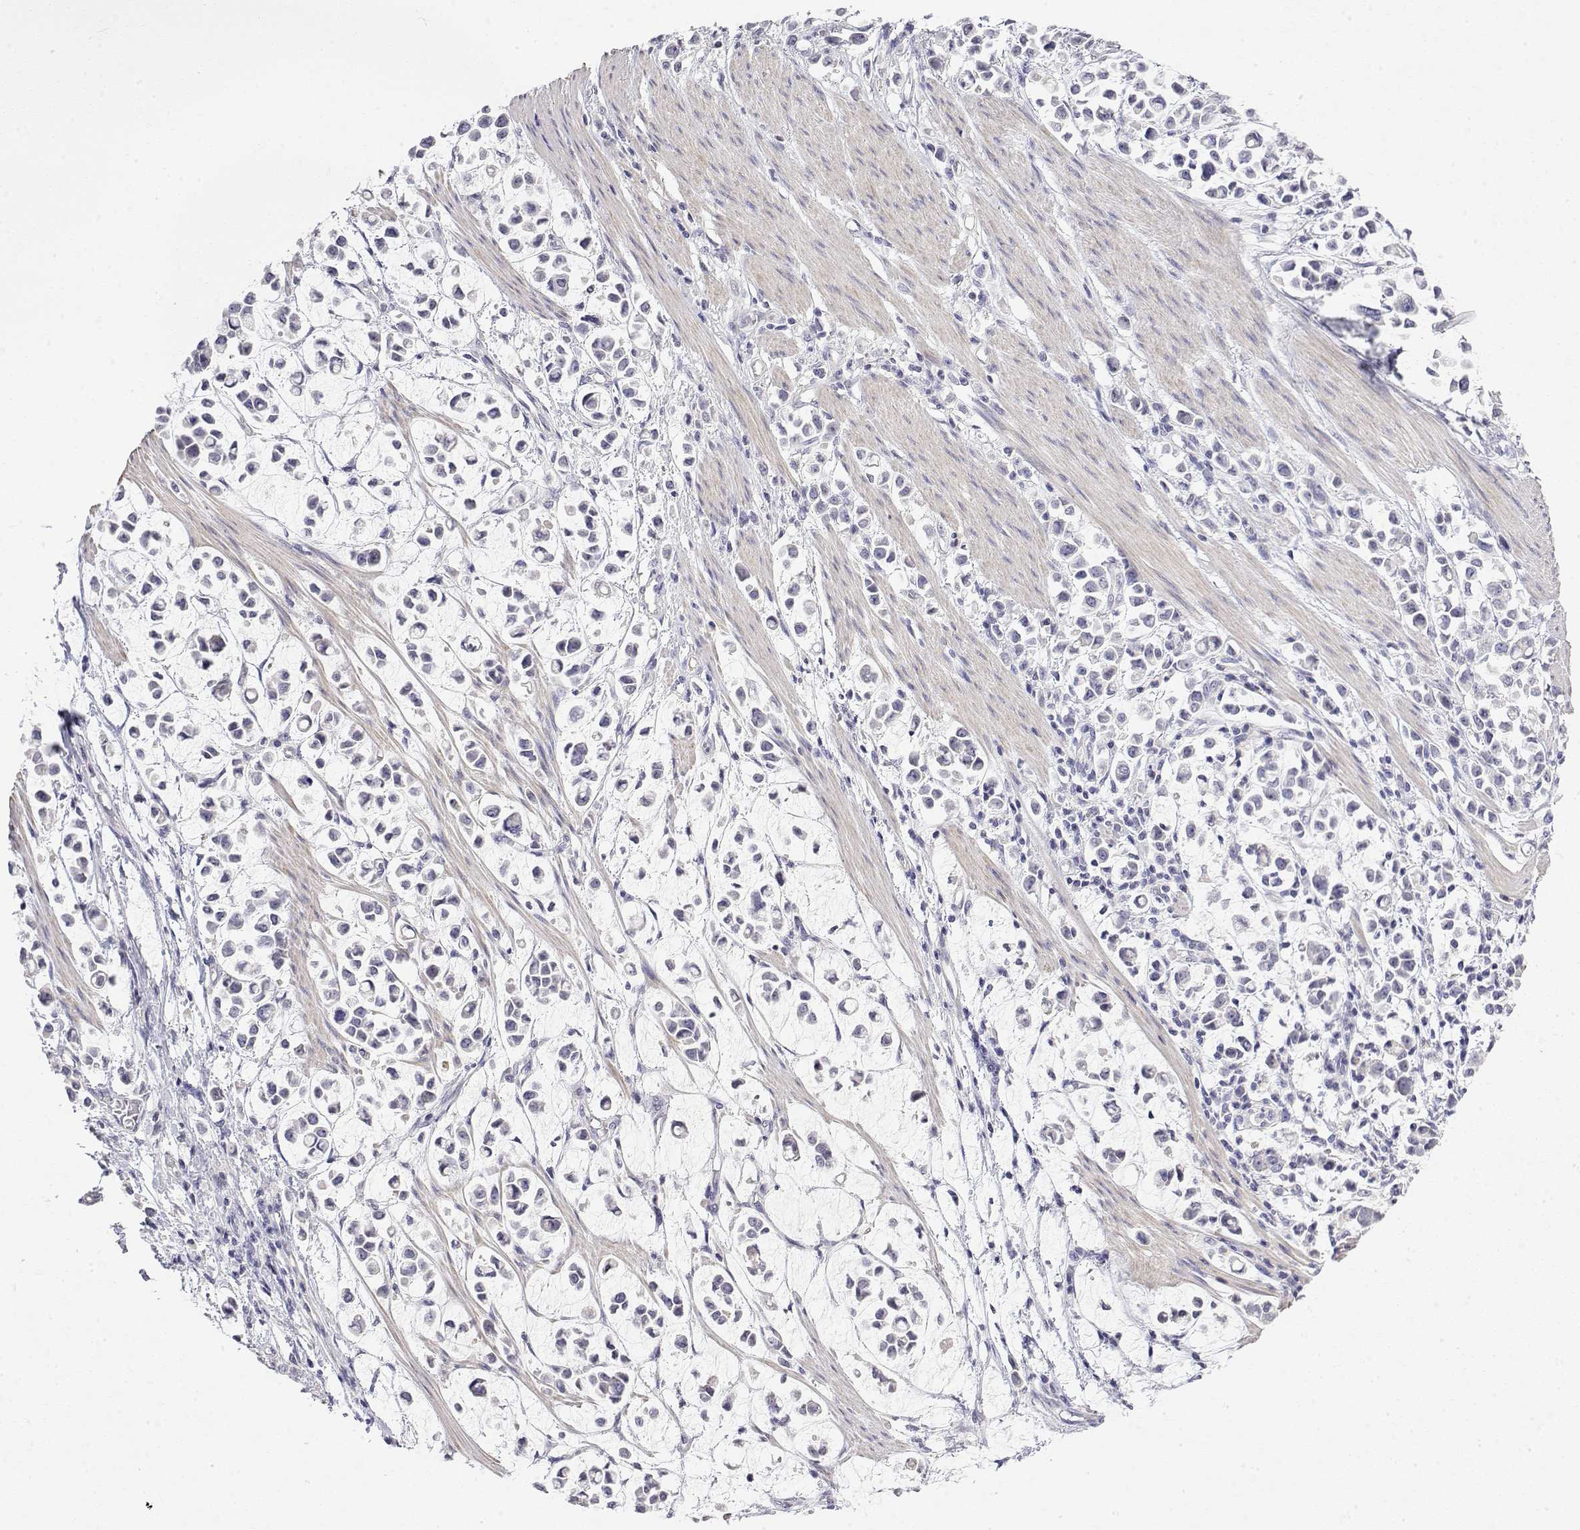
{"staining": {"intensity": "negative", "quantity": "none", "location": "none"}, "tissue": "stomach cancer", "cell_type": "Tumor cells", "image_type": "cancer", "snomed": [{"axis": "morphology", "description": "Adenocarcinoma, NOS"}, {"axis": "topography", "description": "Stomach"}], "caption": "Image shows no significant protein staining in tumor cells of adenocarcinoma (stomach).", "gene": "GGACT", "patient": {"sex": "male", "age": 82}}